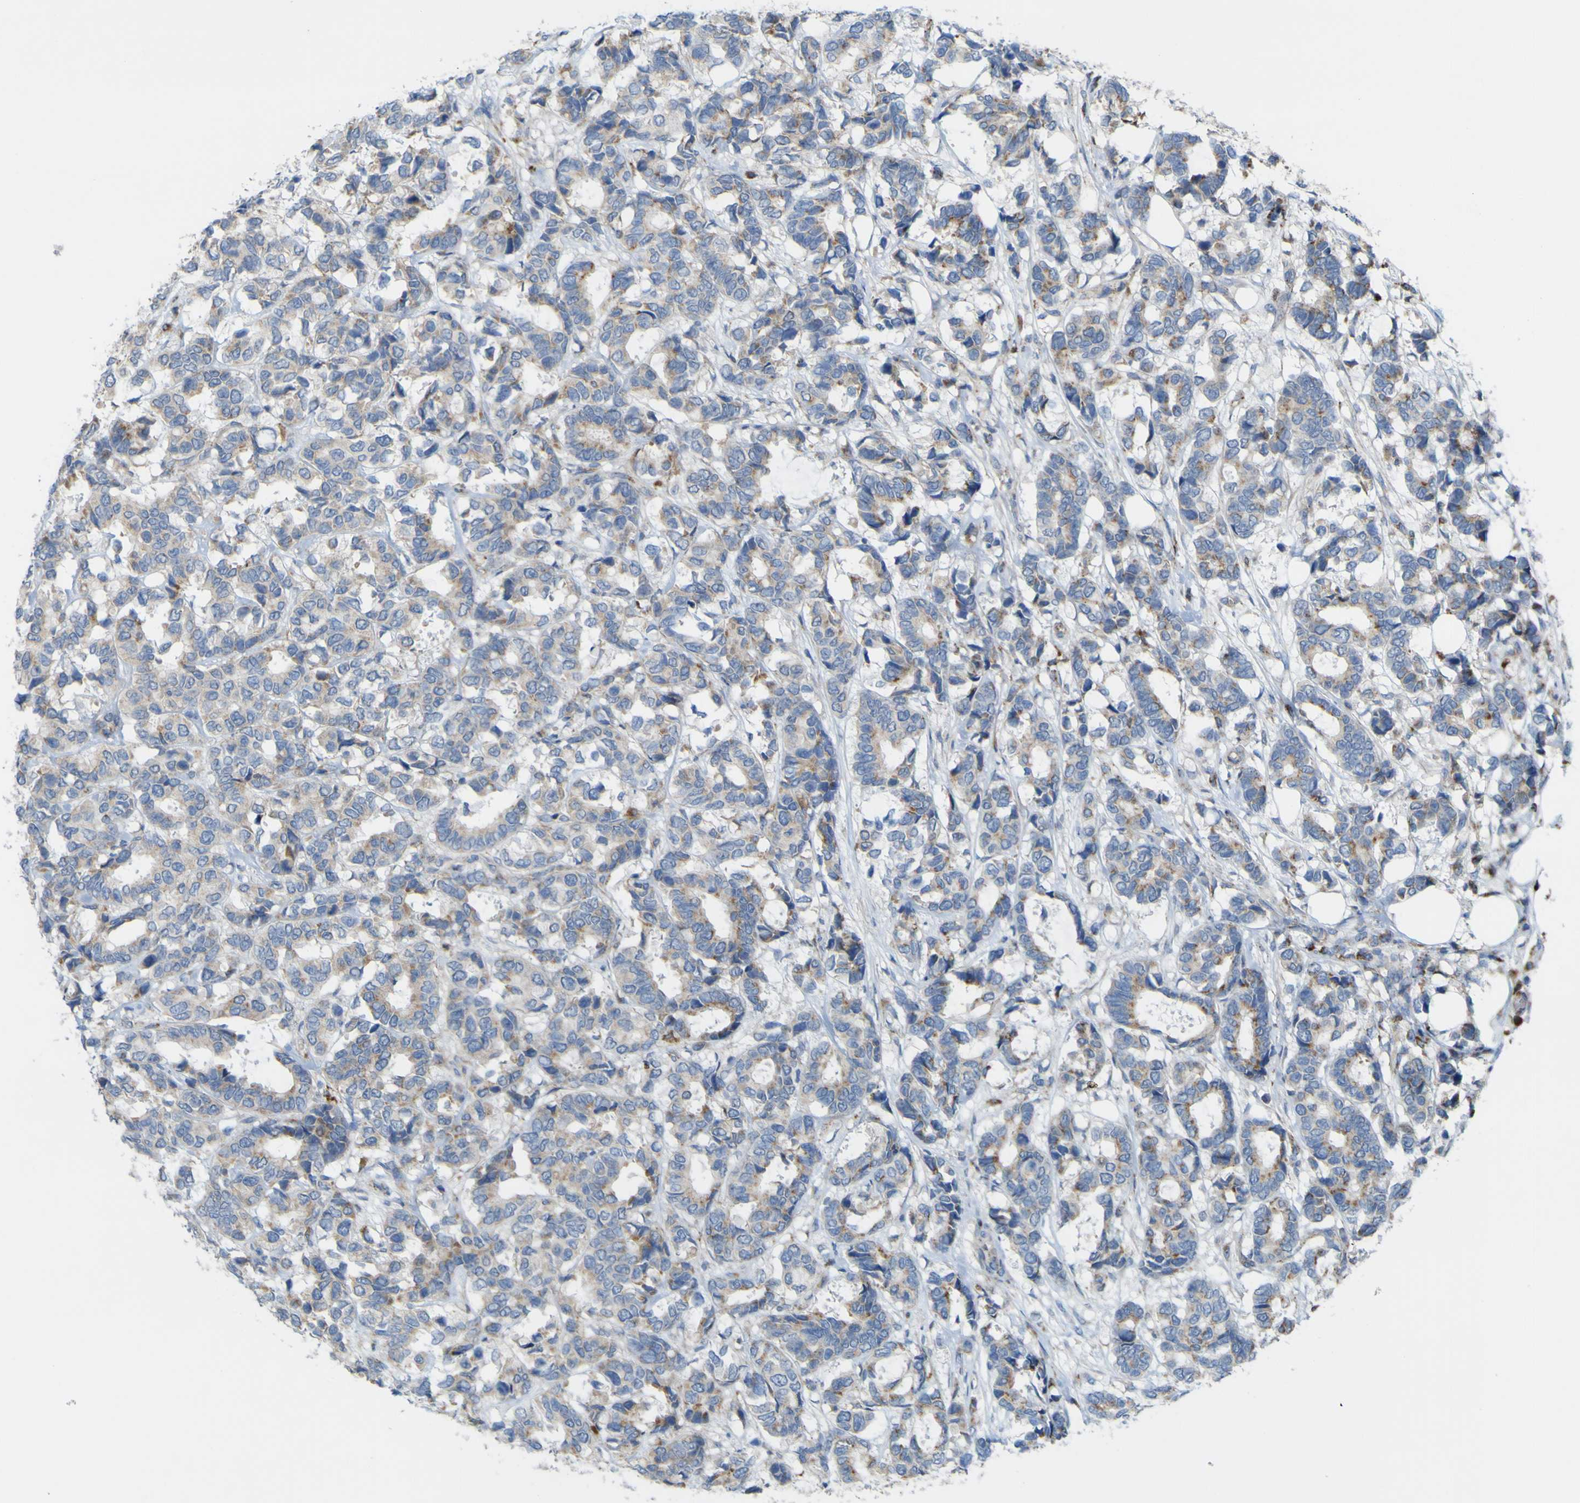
{"staining": {"intensity": "moderate", "quantity": "25%-75%", "location": "cytoplasmic/membranous"}, "tissue": "breast cancer", "cell_type": "Tumor cells", "image_type": "cancer", "snomed": [{"axis": "morphology", "description": "Duct carcinoma"}, {"axis": "topography", "description": "Breast"}], "caption": "Immunohistochemistry (DAB (3,3'-diaminobenzidine)) staining of human breast cancer demonstrates moderate cytoplasmic/membranous protein positivity in about 25%-75% of tumor cells. Ihc stains the protein of interest in brown and the nuclei are stained blue.", "gene": "PLD3", "patient": {"sex": "female", "age": 87}}